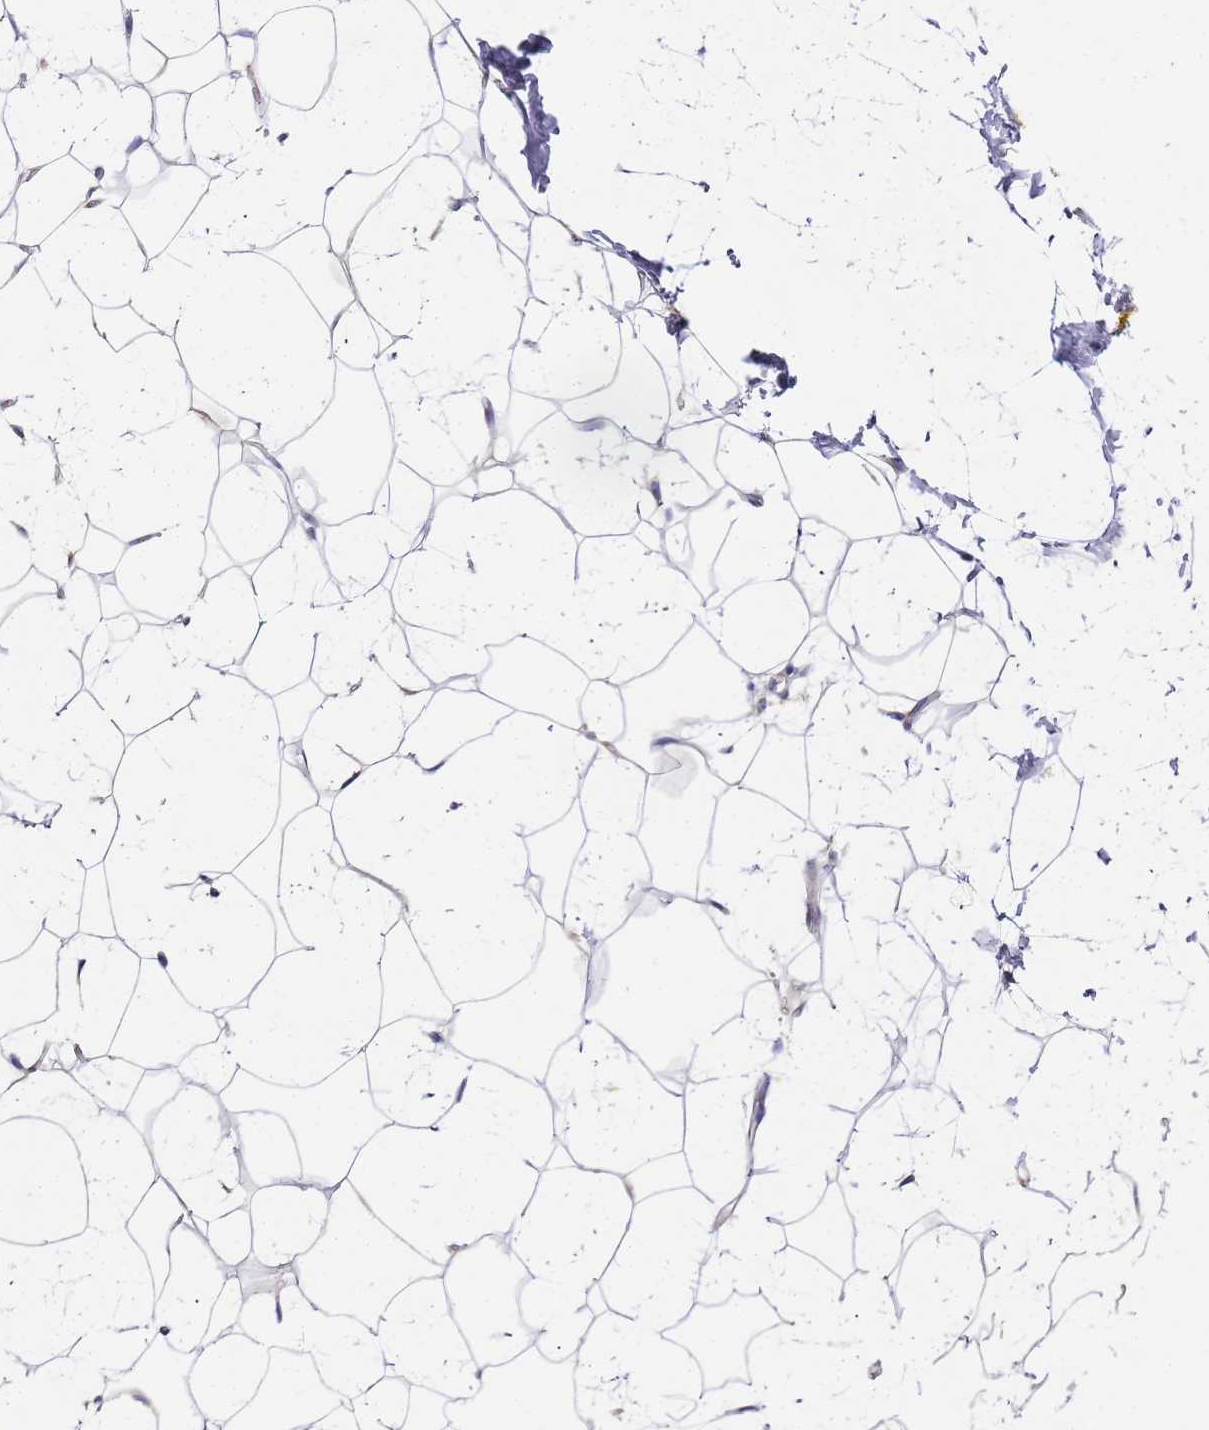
{"staining": {"intensity": "negative", "quantity": "none", "location": "none"}, "tissue": "adipose tissue", "cell_type": "Adipocytes", "image_type": "normal", "snomed": [{"axis": "morphology", "description": "Normal tissue, NOS"}, {"axis": "topography", "description": "Breast"}], "caption": "IHC histopathology image of unremarkable adipose tissue: adipose tissue stained with DAB (3,3'-diaminobenzidine) shows no significant protein positivity in adipocytes.", "gene": "RPL13A", "patient": {"sex": "female", "age": 26}}